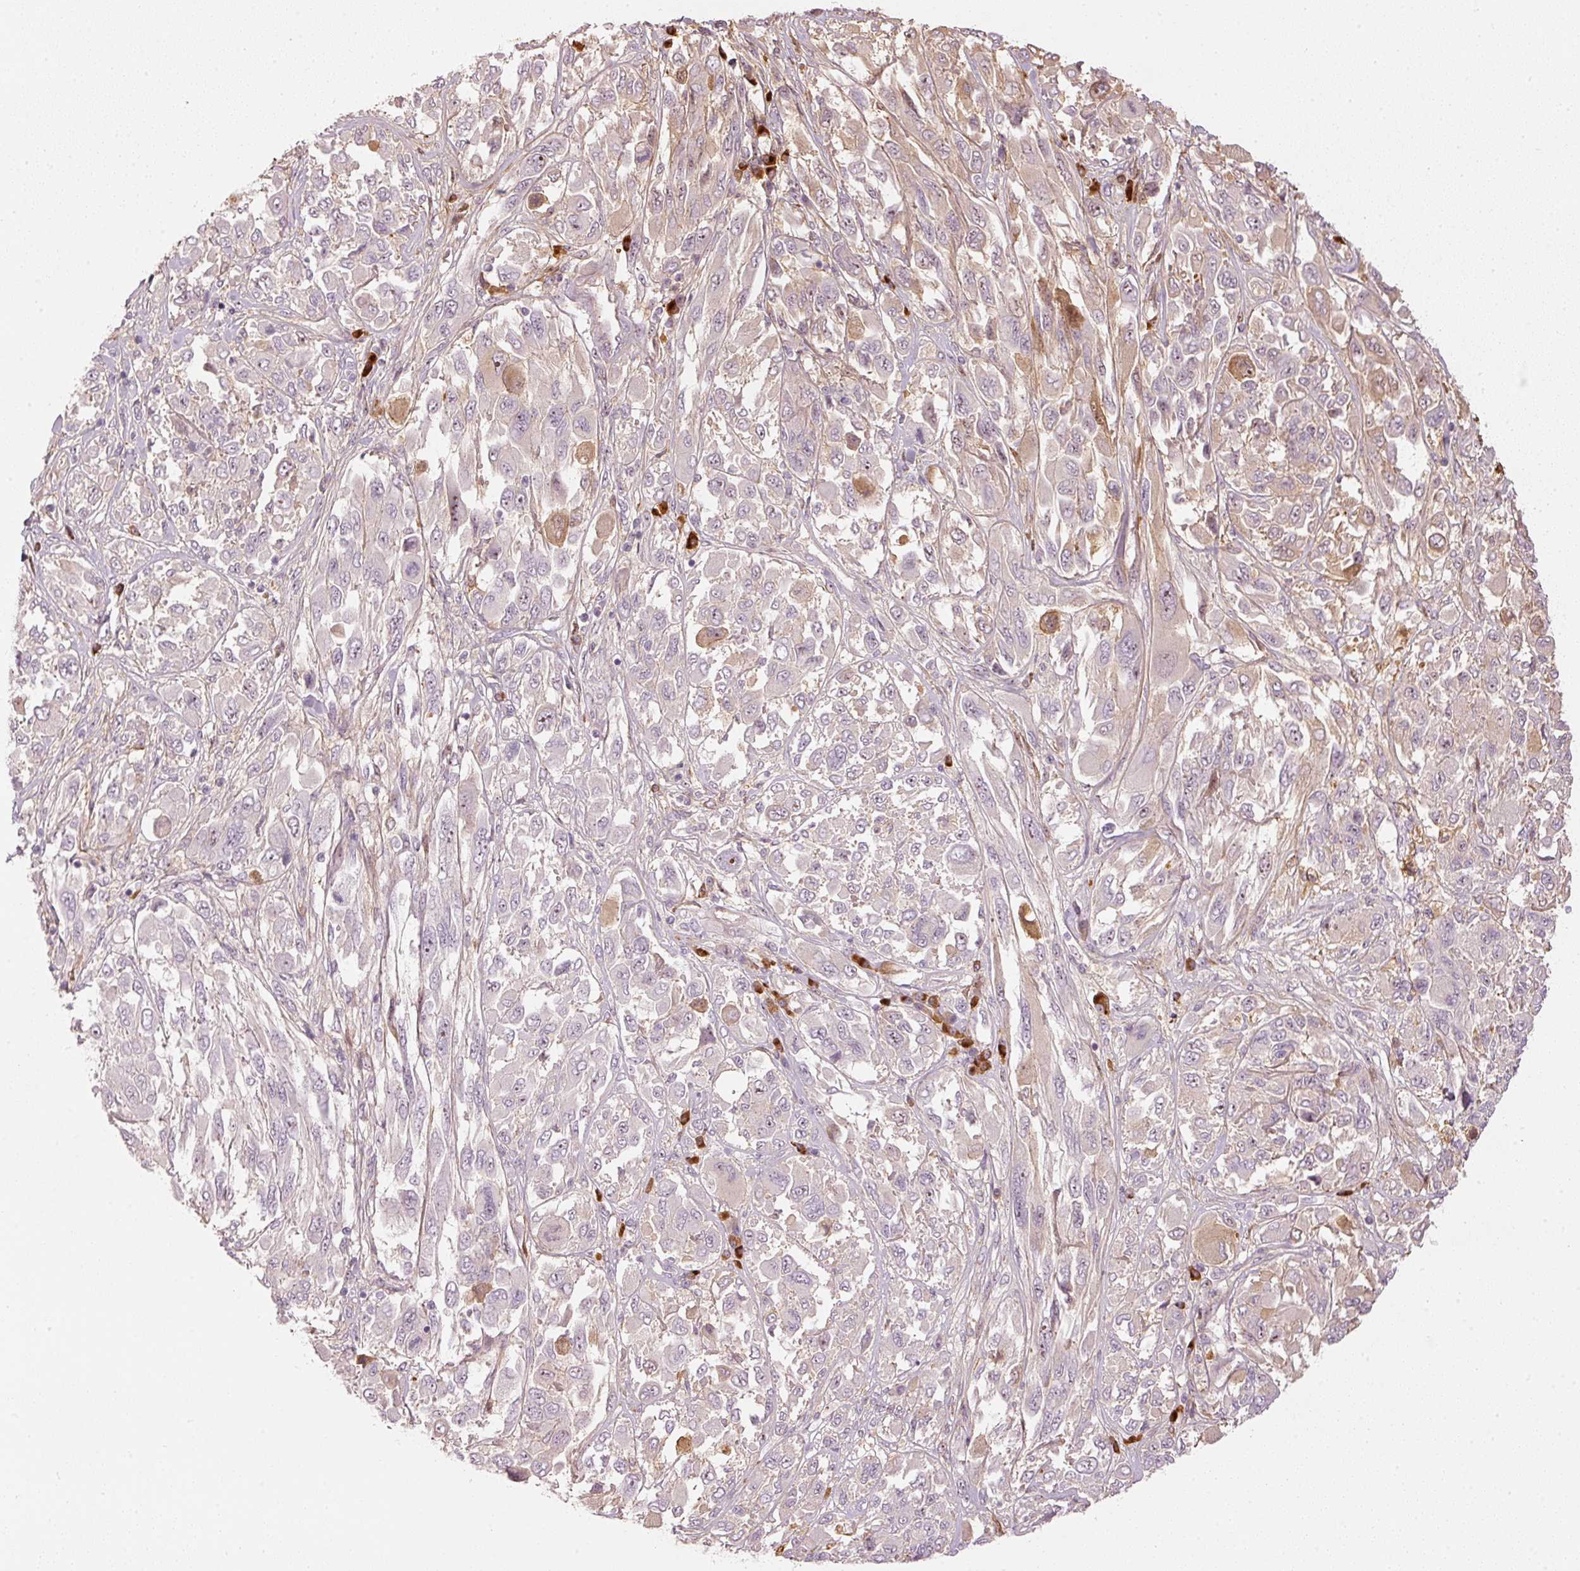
{"staining": {"intensity": "negative", "quantity": "none", "location": "none"}, "tissue": "melanoma", "cell_type": "Tumor cells", "image_type": "cancer", "snomed": [{"axis": "morphology", "description": "Malignant melanoma, NOS"}, {"axis": "topography", "description": "Skin"}], "caption": "DAB (3,3'-diaminobenzidine) immunohistochemical staining of malignant melanoma demonstrates no significant positivity in tumor cells.", "gene": "VCAM1", "patient": {"sex": "female", "age": 91}}